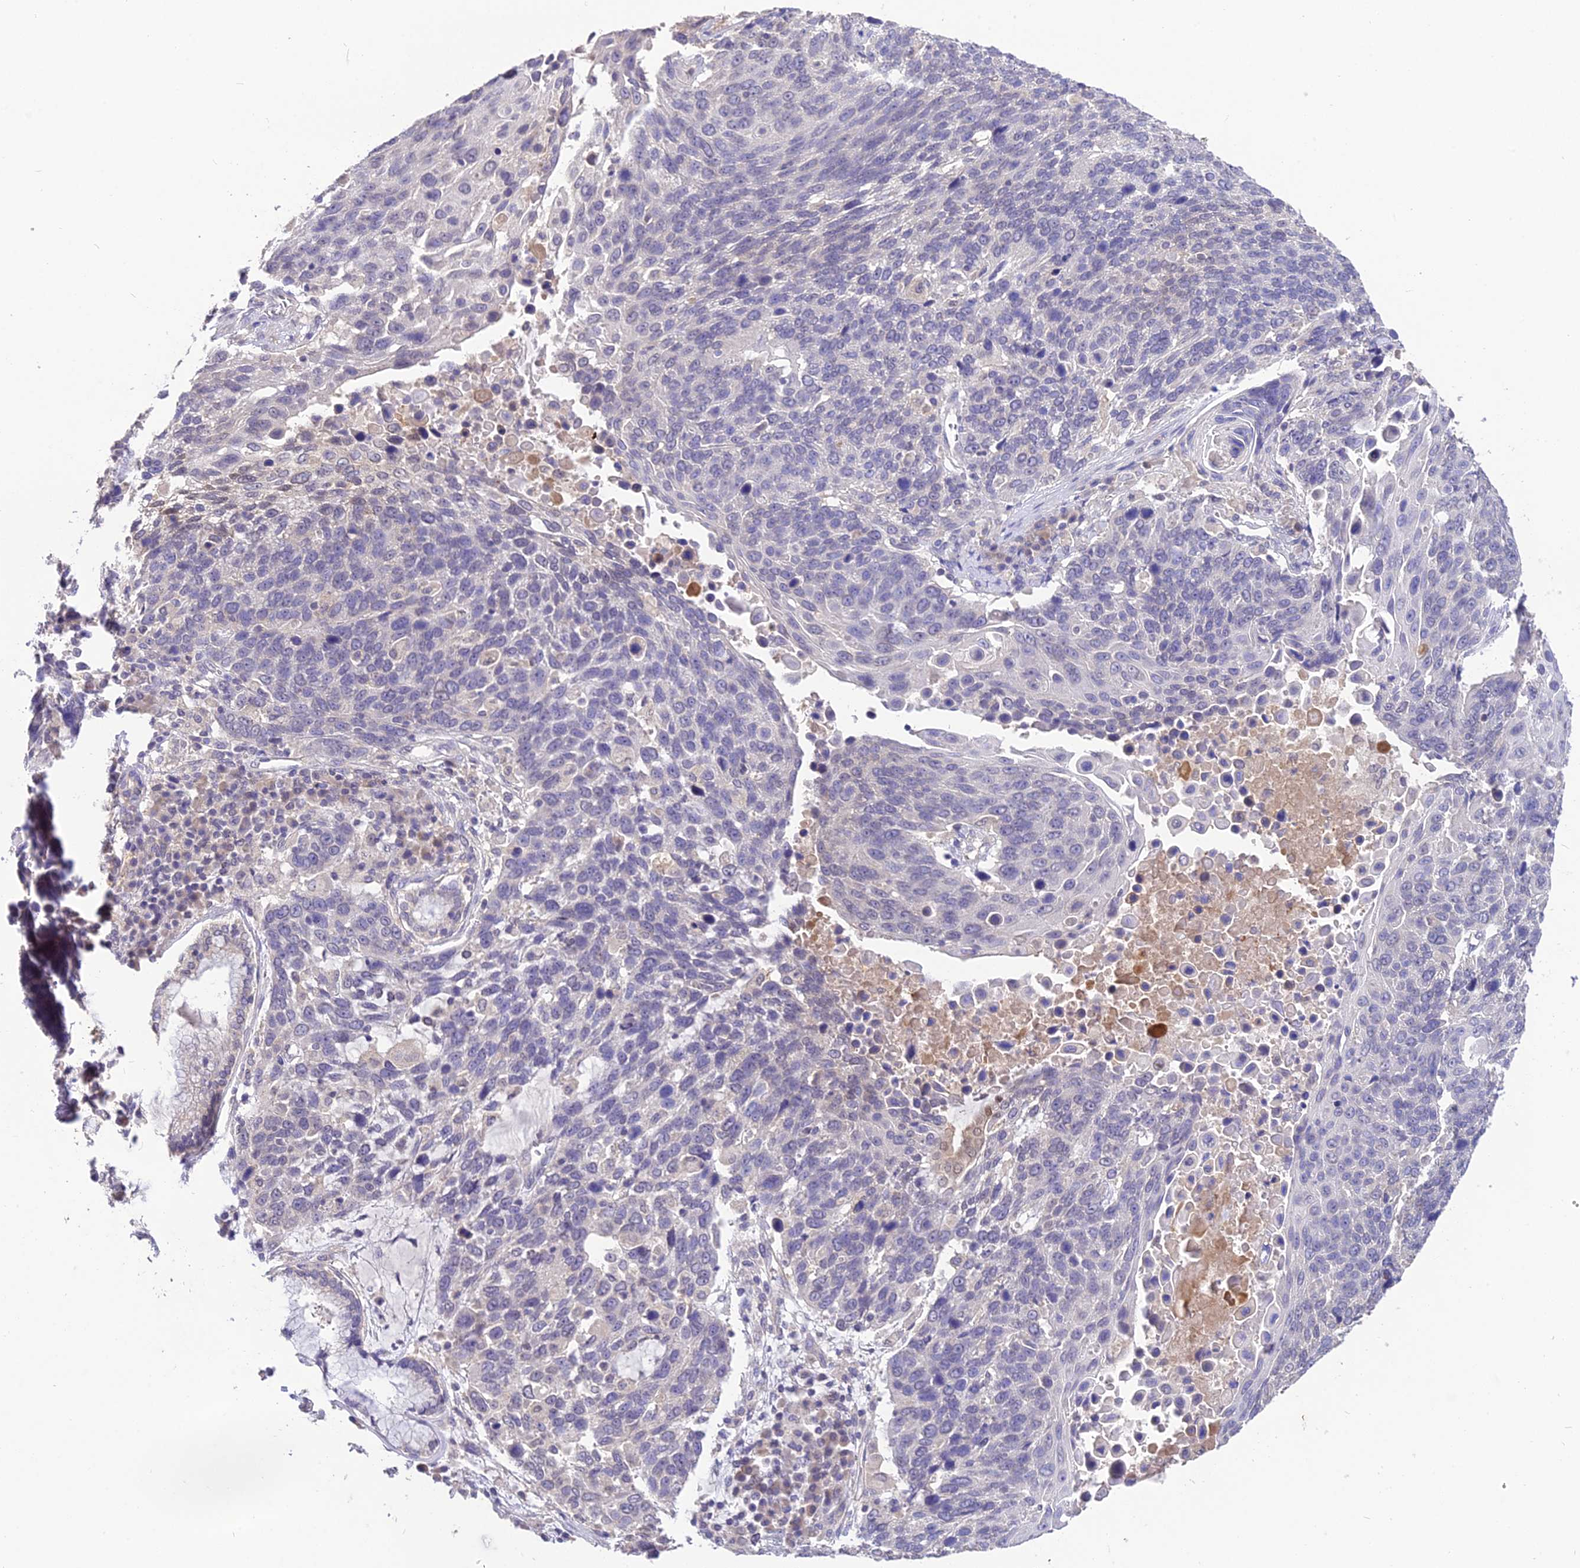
{"staining": {"intensity": "negative", "quantity": "none", "location": "none"}, "tissue": "lung cancer", "cell_type": "Tumor cells", "image_type": "cancer", "snomed": [{"axis": "morphology", "description": "Squamous cell carcinoma, NOS"}, {"axis": "topography", "description": "Lung"}], "caption": "Tumor cells show no significant protein positivity in squamous cell carcinoma (lung).", "gene": "PGK1", "patient": {"sex": "male", "age": 66}}